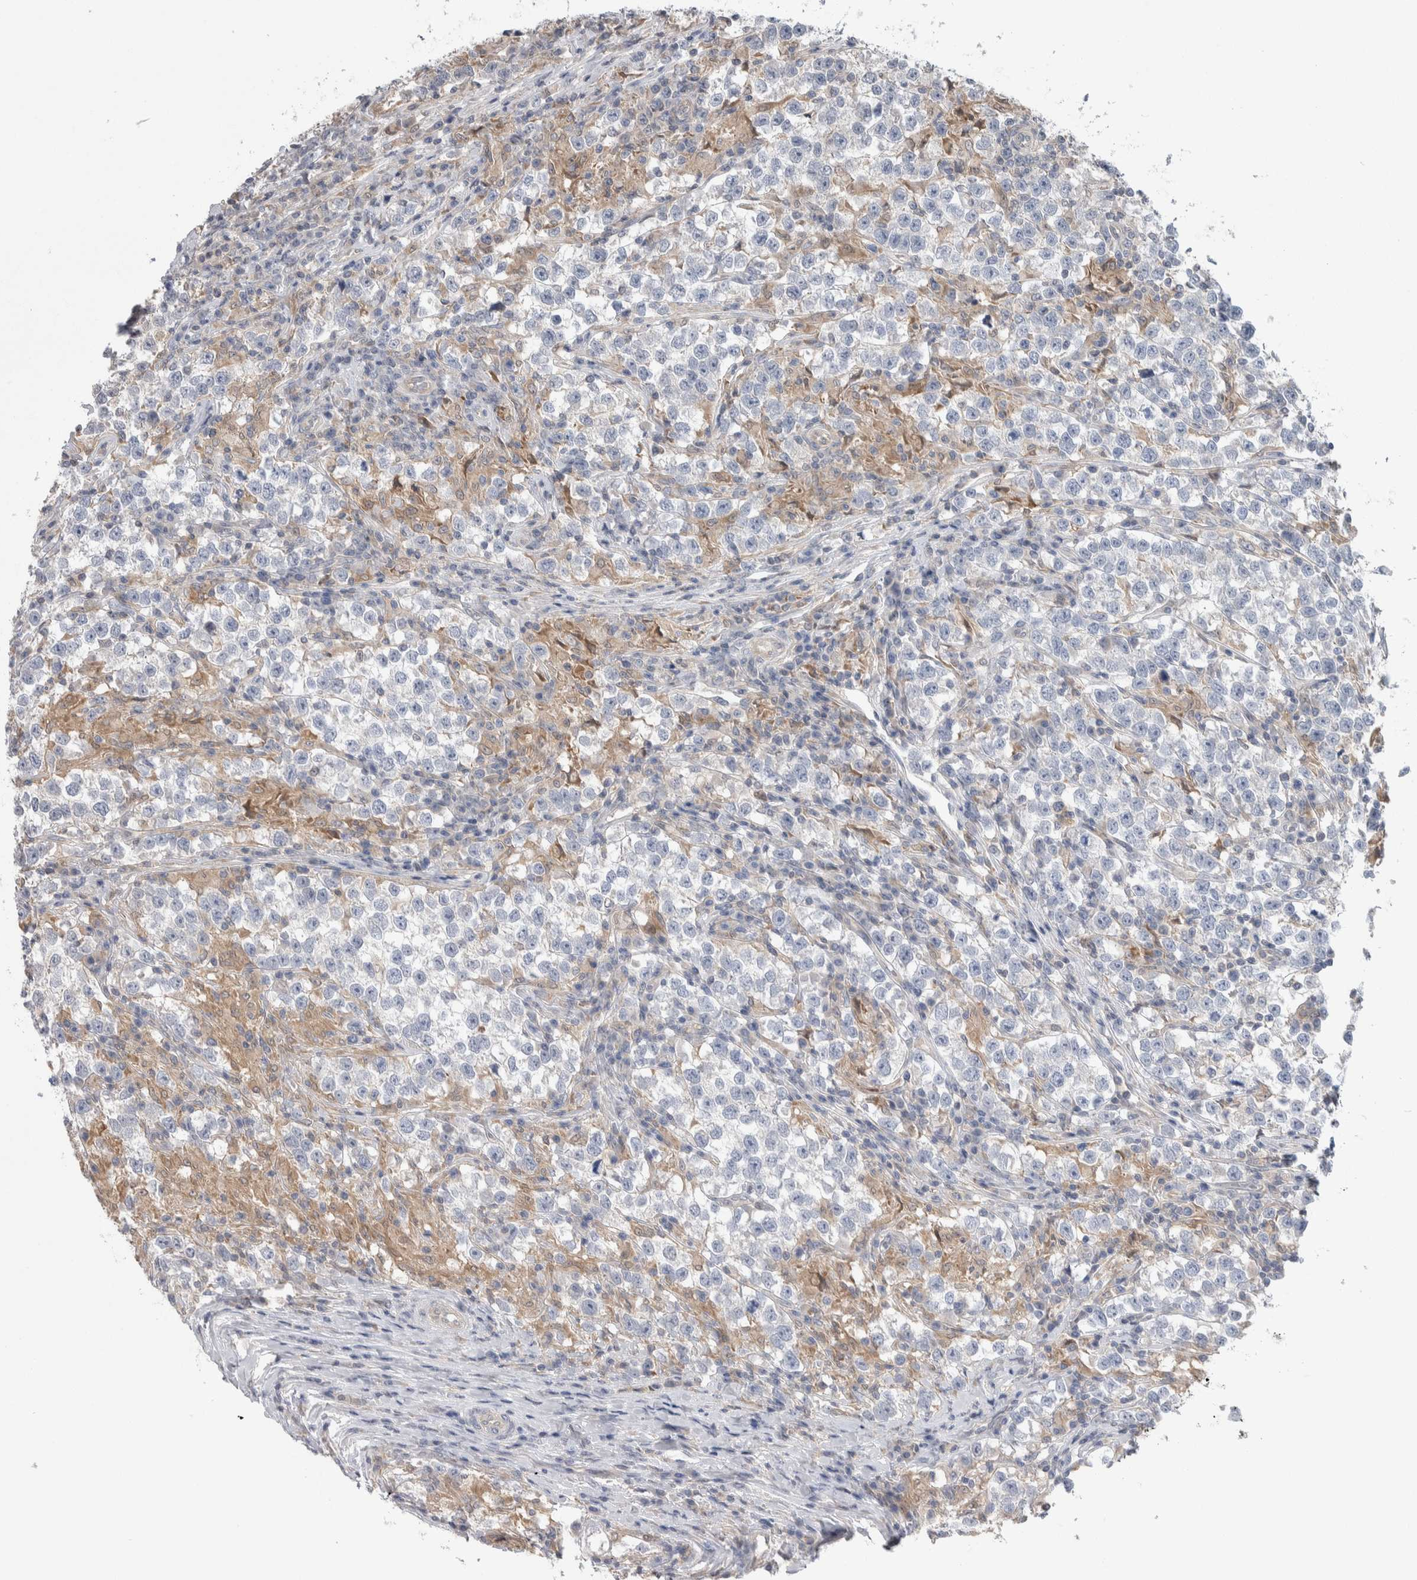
{"staining": {"intensity": "weak", "quantity": "<25%", "location": "cytoplasmic/membranous"}, "tissue": "testis cancer", "cell_type": "Tumor cells", "image_type": "cancer", "snomed": [{"axis": "morphology", "description": "Normal tissue, NOS"}, {"axis": "morphology", "description": "Seminoma, NOS"}, {"axis": "topography", "description": "Testis"}], "caption": "There is no significant staining in tumor cells of seminoma (testis). Brightfield microscopy of immunohistochemistry (IHC) stained with DAB (3,3'-diaminobenzidine) (brown) and hematoxylin (blue), captured at high magnification.", "gene": "HTATIP2", "patient": {"sex": "male", "age": 43}}